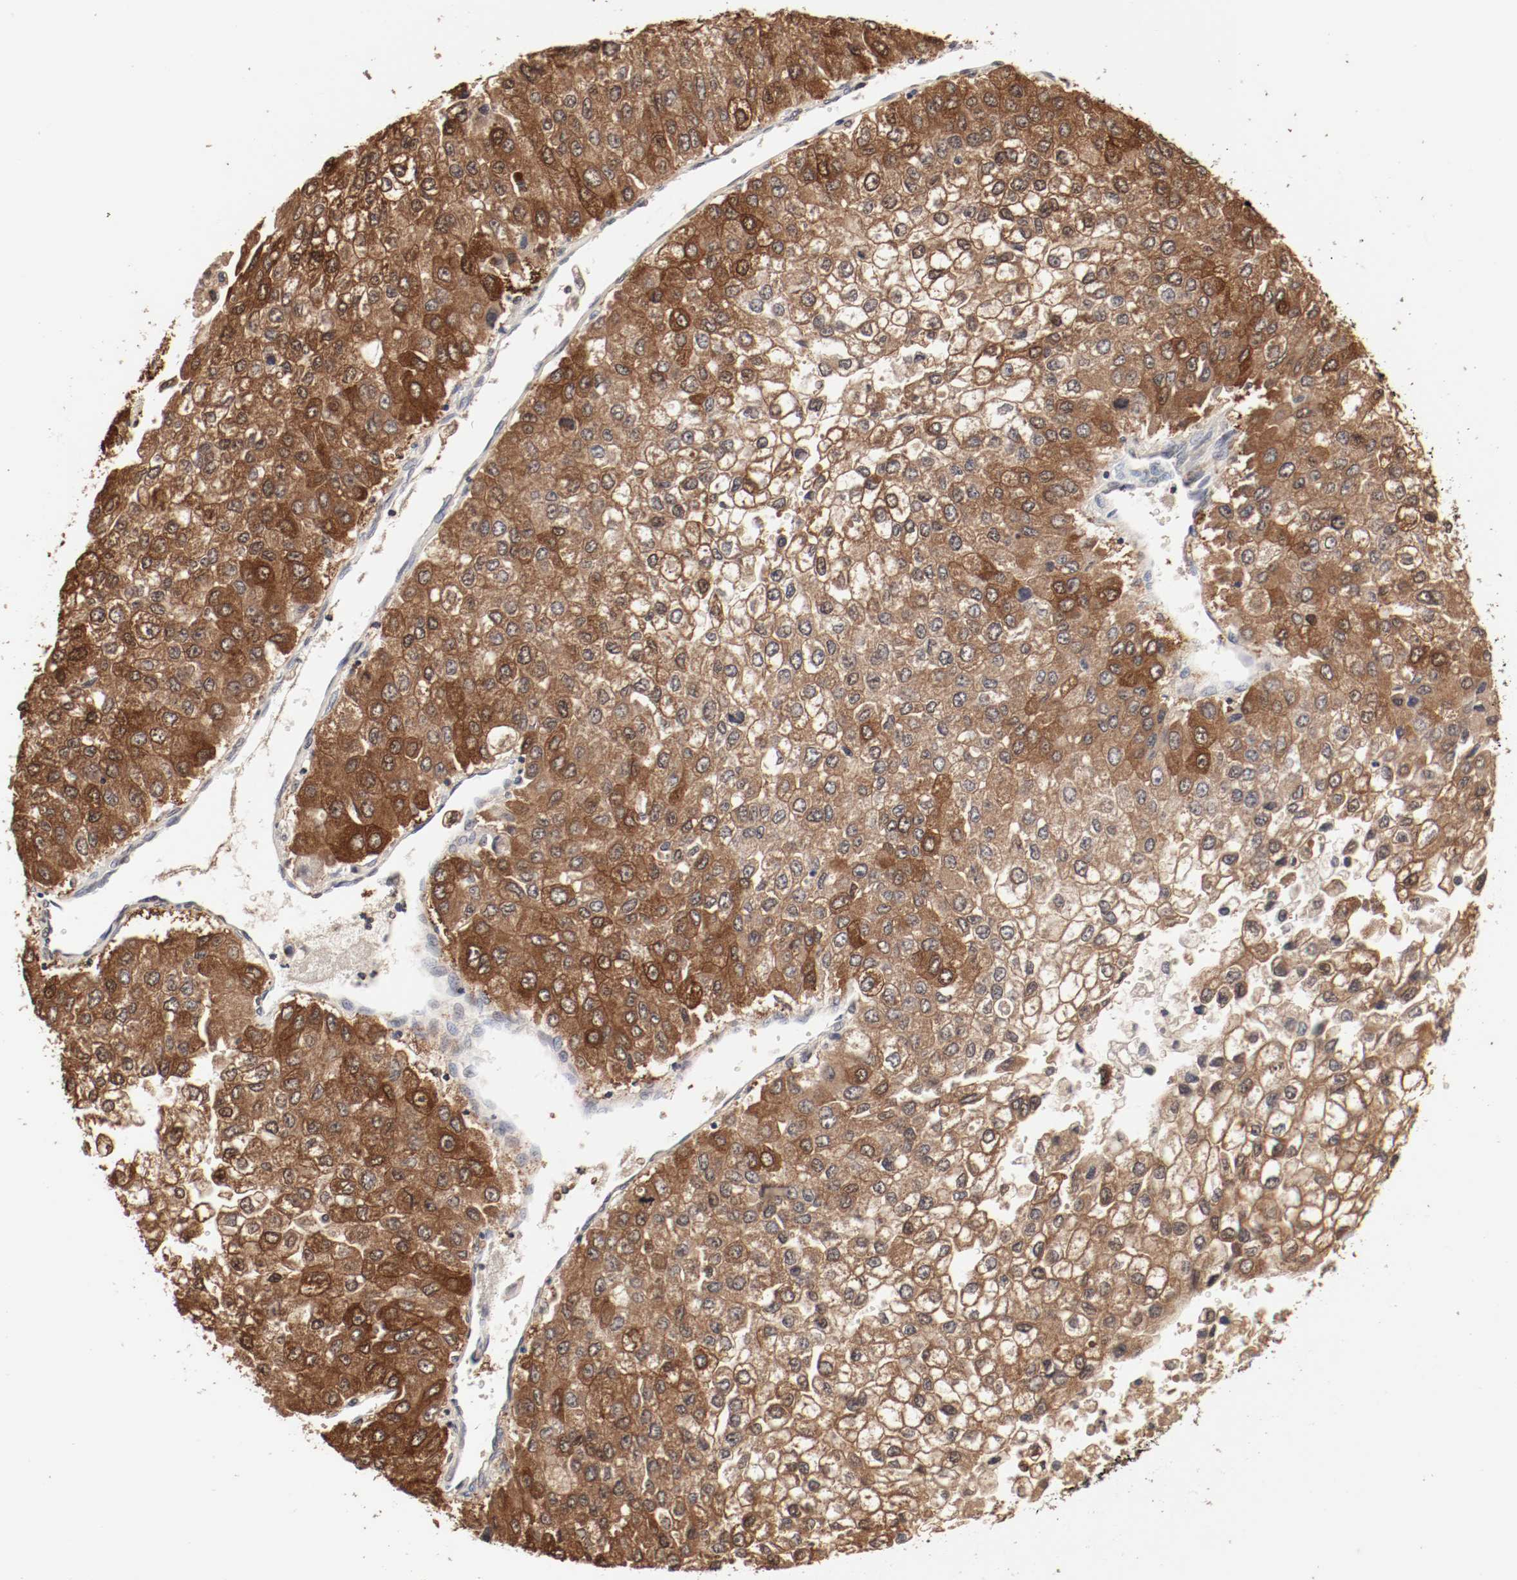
{"staining": {"intensity": "strong", "quantity": ">75%", "location": "cytoplasmic/membranous,nuclear"}, "tissue": "liver cancer", "cell_type": "Tumor cells", "image_type": "cancer", "snomed": [{"axis": "morphology", "description": "Carcinoma, Hepatocellular, NOS"}, {"axis": "topography", "description": "Liver"}], "caption": "High-magnification brightfield microscopy of liver hepatocellular carcinoma stained with DAB (brown) and counterstained with hematoxylin (blue). tumor cells exhibit strong cytoplasmic/membranous and nuclear staining is identified in about>75% of cells.", "gene": "WASL", "patient": {"sex": "female", "age": 66}}